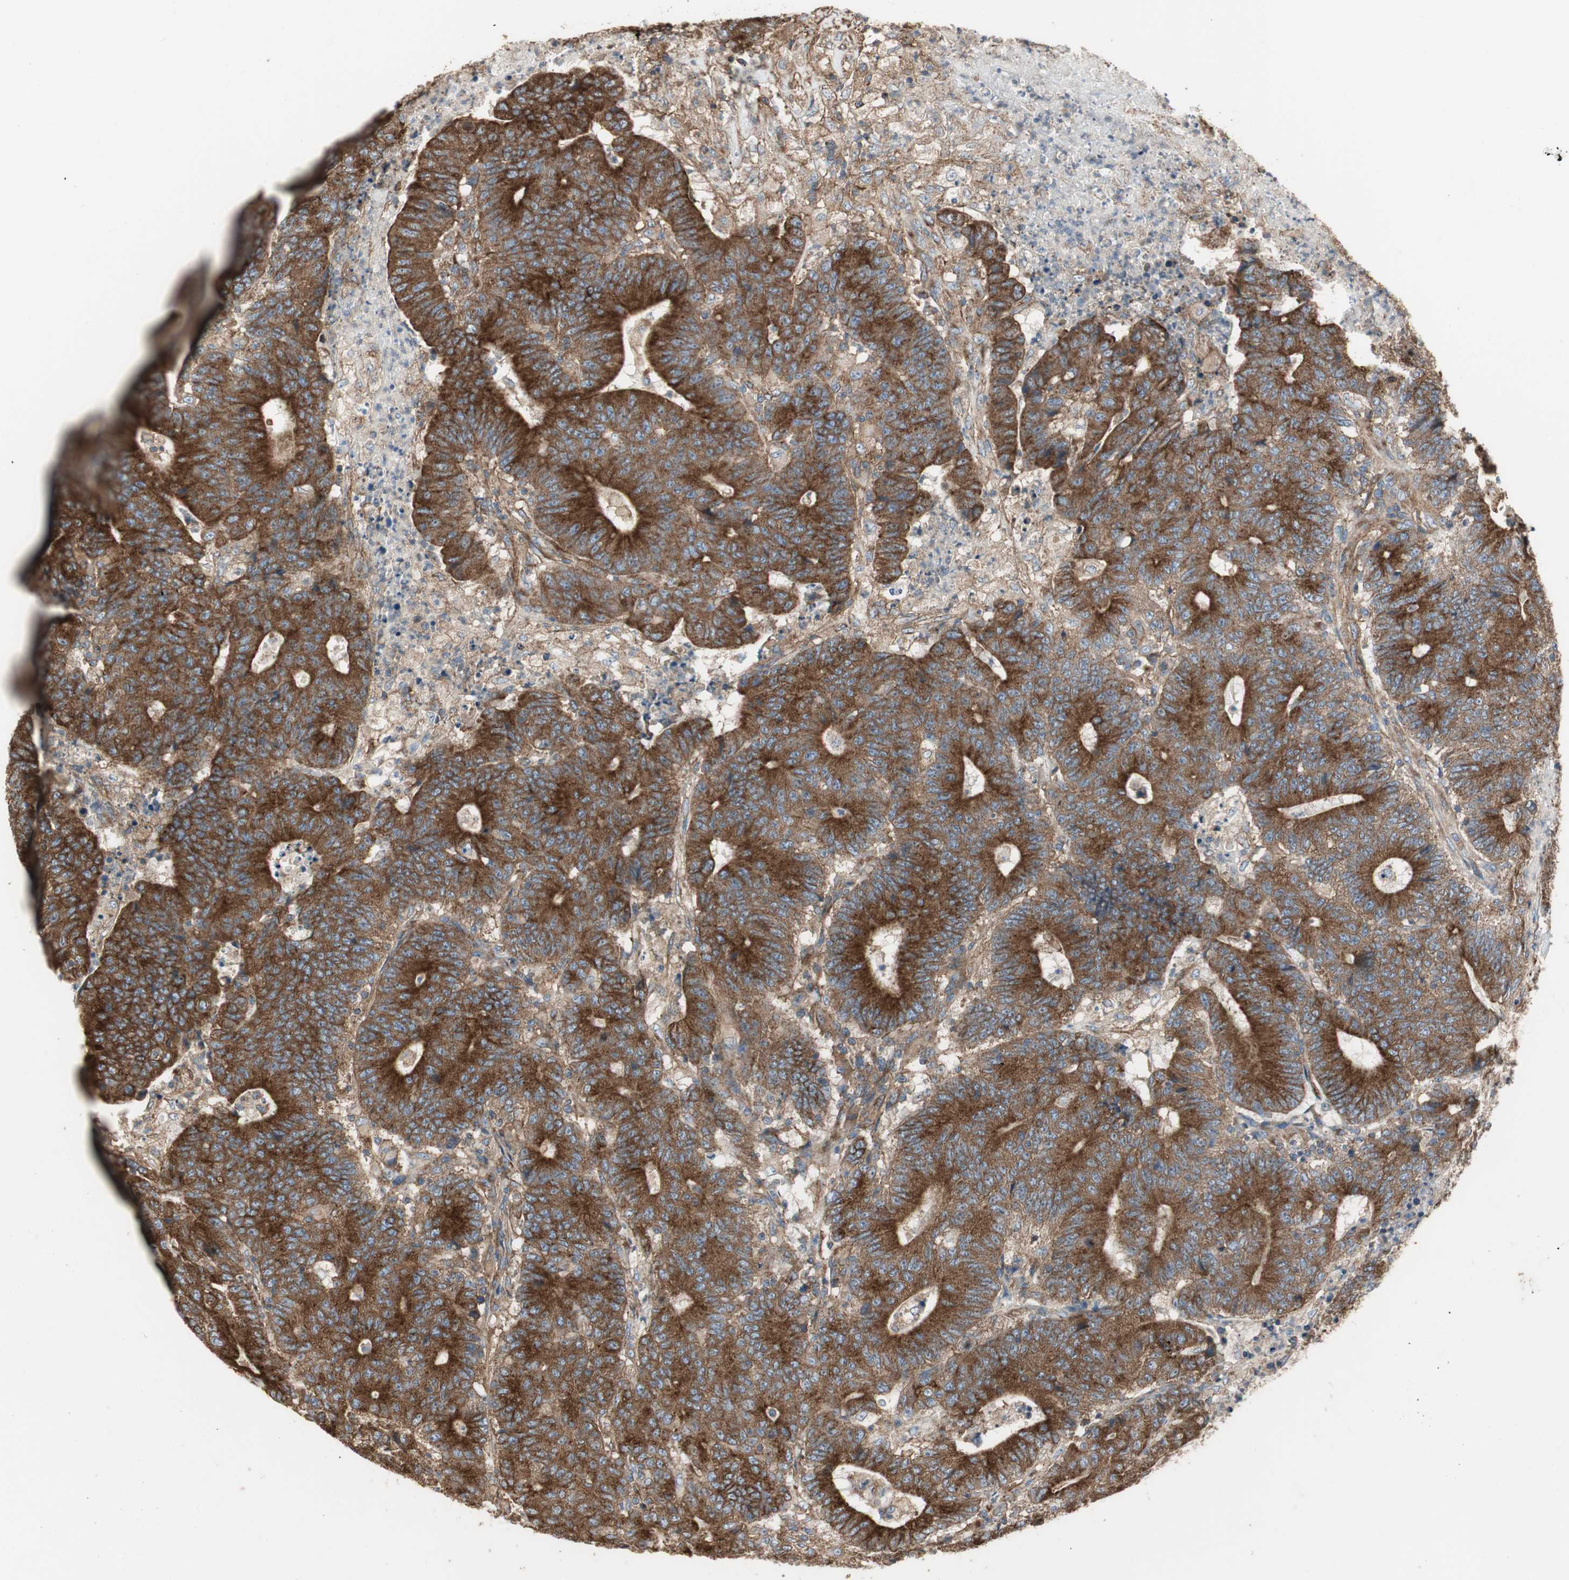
{"staining": {"intensity": "strong", "quantity": ">75%", "location": "cytoplasmic/membranous"}, "tissue": "colorectal cancer", "cell_type": "Tumor cells", "image_type": "cancer", "snomed": [{"axis": "morphology", "description": "Normal tissue, NOS"}, {"axis": "morphology", "description": "Adenocarcinoma, NOS"}, {"axis": "topography", "description": "Colon"}], "caption": "The micrograph shows staining of colorectal adenocarcinoma, revealing strong cytoplasmic/membranous protein expression (brown color) within tumor cells.", "gene": "H6PD", "patient": {"sex": "female", "age": 75}}